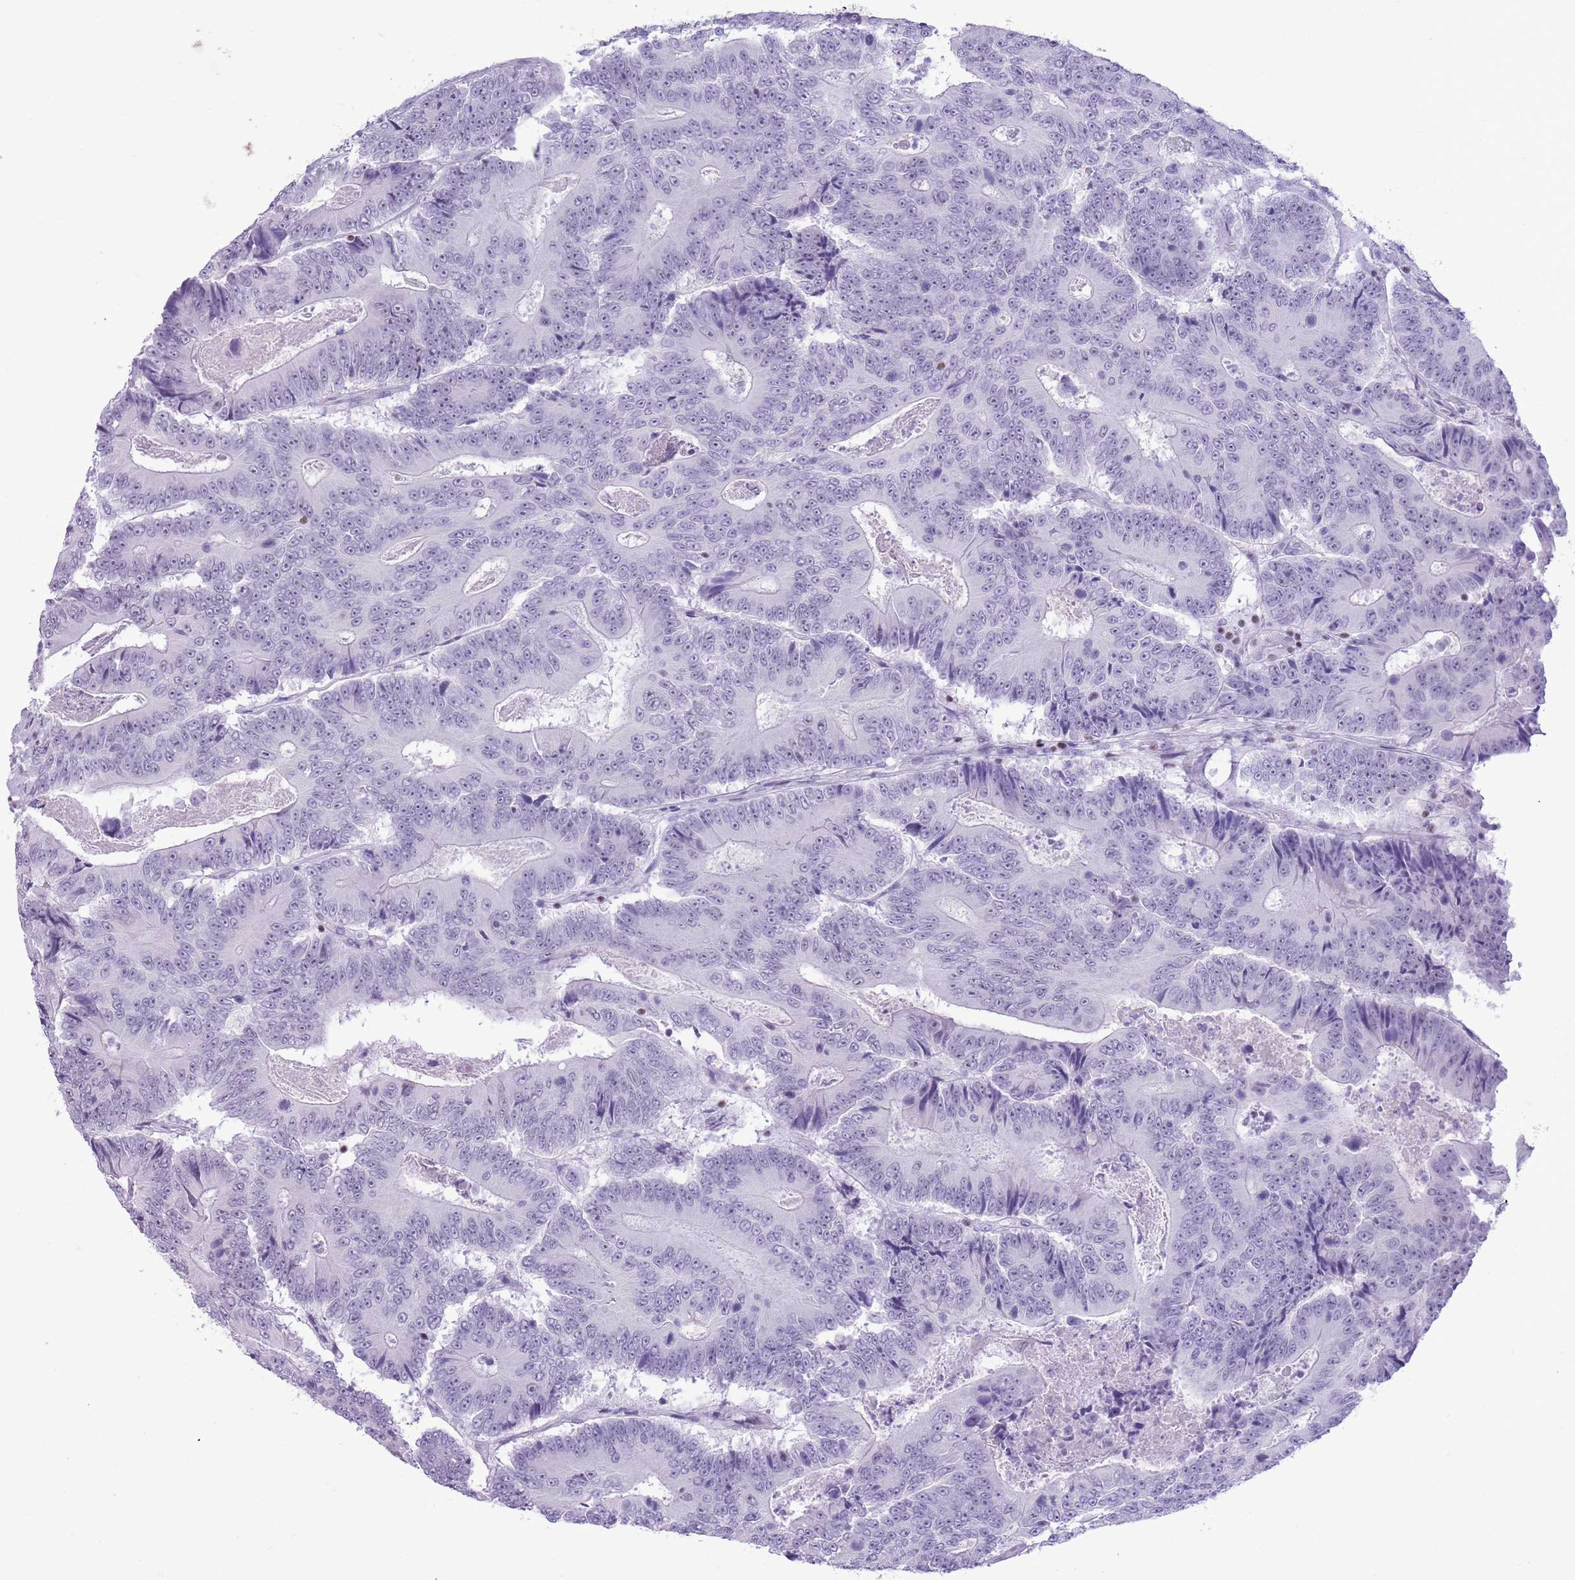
{"staining": {"intensity": "negative", "quantity": "none", "location": "none"}, "tissue": "colorectal cancer", "cell_type": "Tumor cells", "image_type": "cancer", "snomed": [{"axis": "morphology", "description": "Adenocarcinoma, NOS"}, {"axis": "topography", "description": "Colon"}], "caption": "DAB immunohistochemical staining of human colorectal cancer exhibits no significant expression in tumor cells. (DAB (3,3'-diaminobenzidine) immunohistochemistry (IHC) visualized using brightfield microscopy, high magnification).", "gene": "BCL11B", "patient": {"sex": "male", "age": 83}}